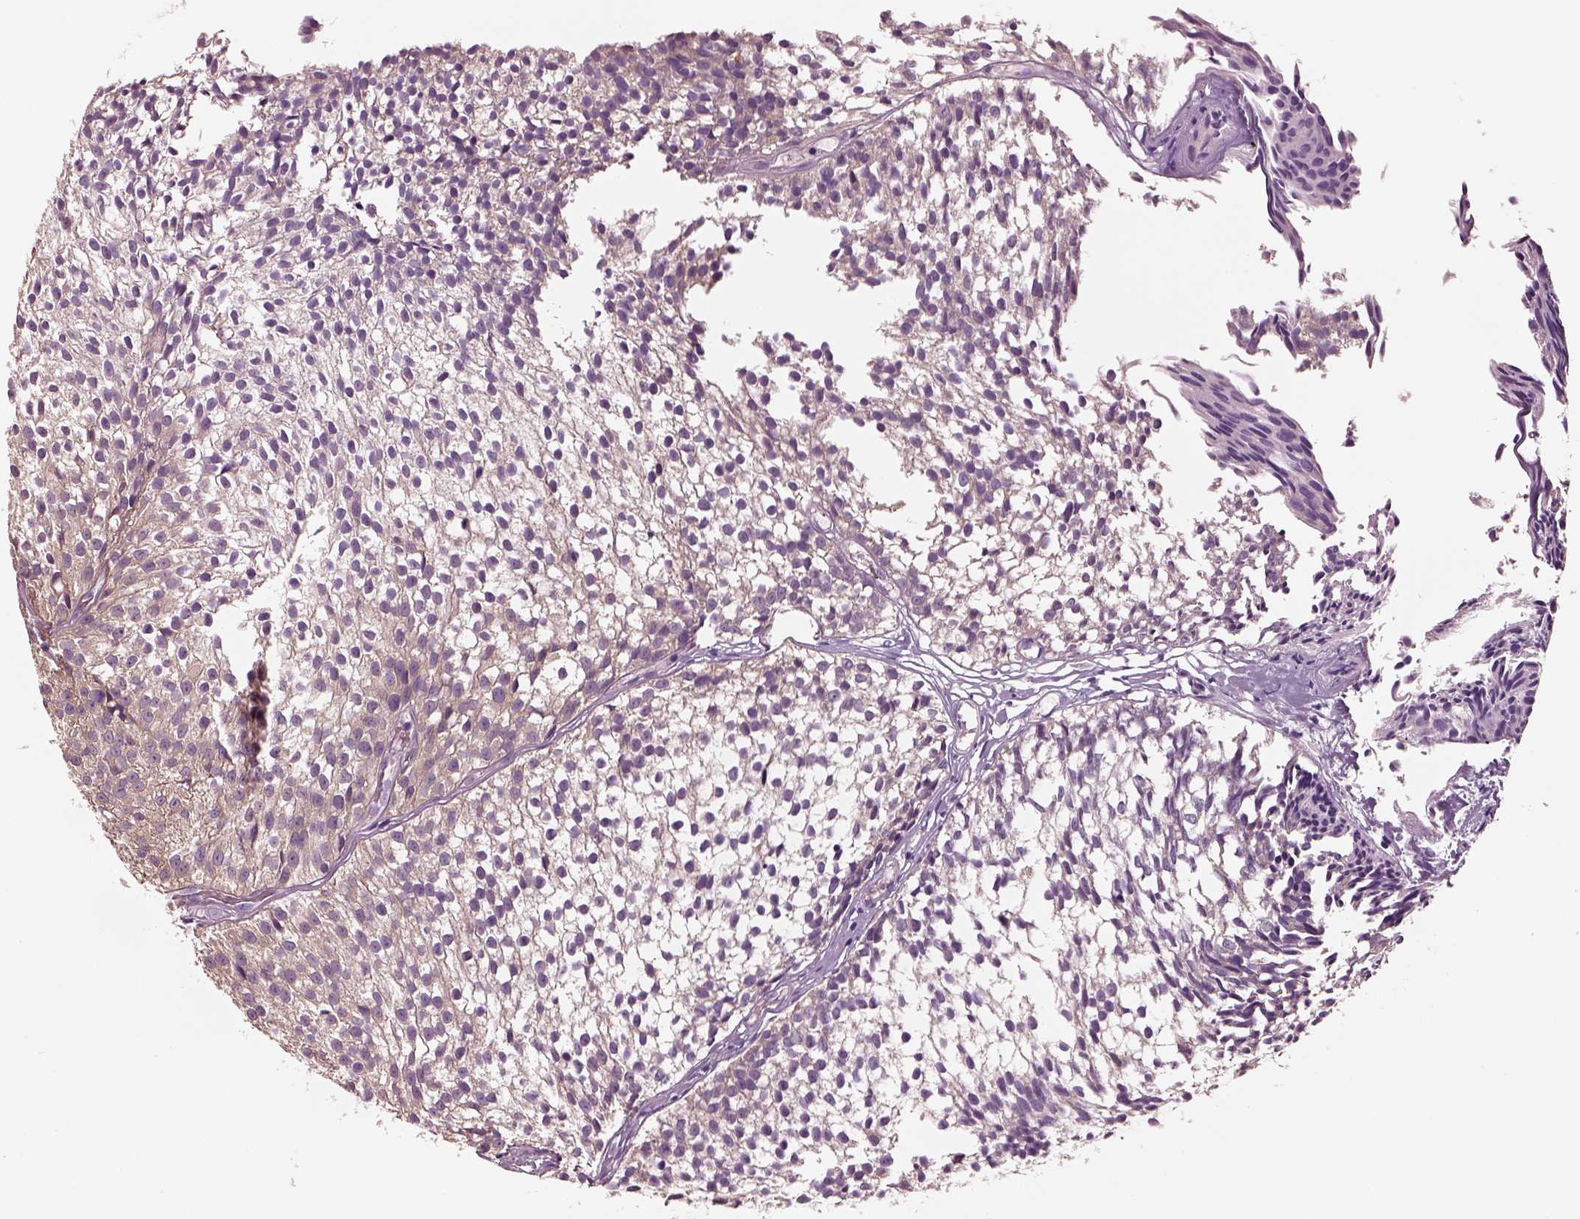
{"staining": {"intensity": "negative", "quantity": "none", "location": "none"}, "tissue": "urothelial cancer", "cell_type": "Tumor cells", "image_type": "cancer", "snomed": [{"axis": "morphology", "description": "Urothelial carcinoma, Low grade"}, {"axis": "topography", "description": "Urinary bladder"}], "caption": "This micrograph is of urothelial cancer stained with immunohistochemistry to label a protein in brown with the nuclei are counter-stained blue. There is no staining in tumor cells.", "gene": "ELSPBP1", "patient": {"sex": "male", "age": 63}}